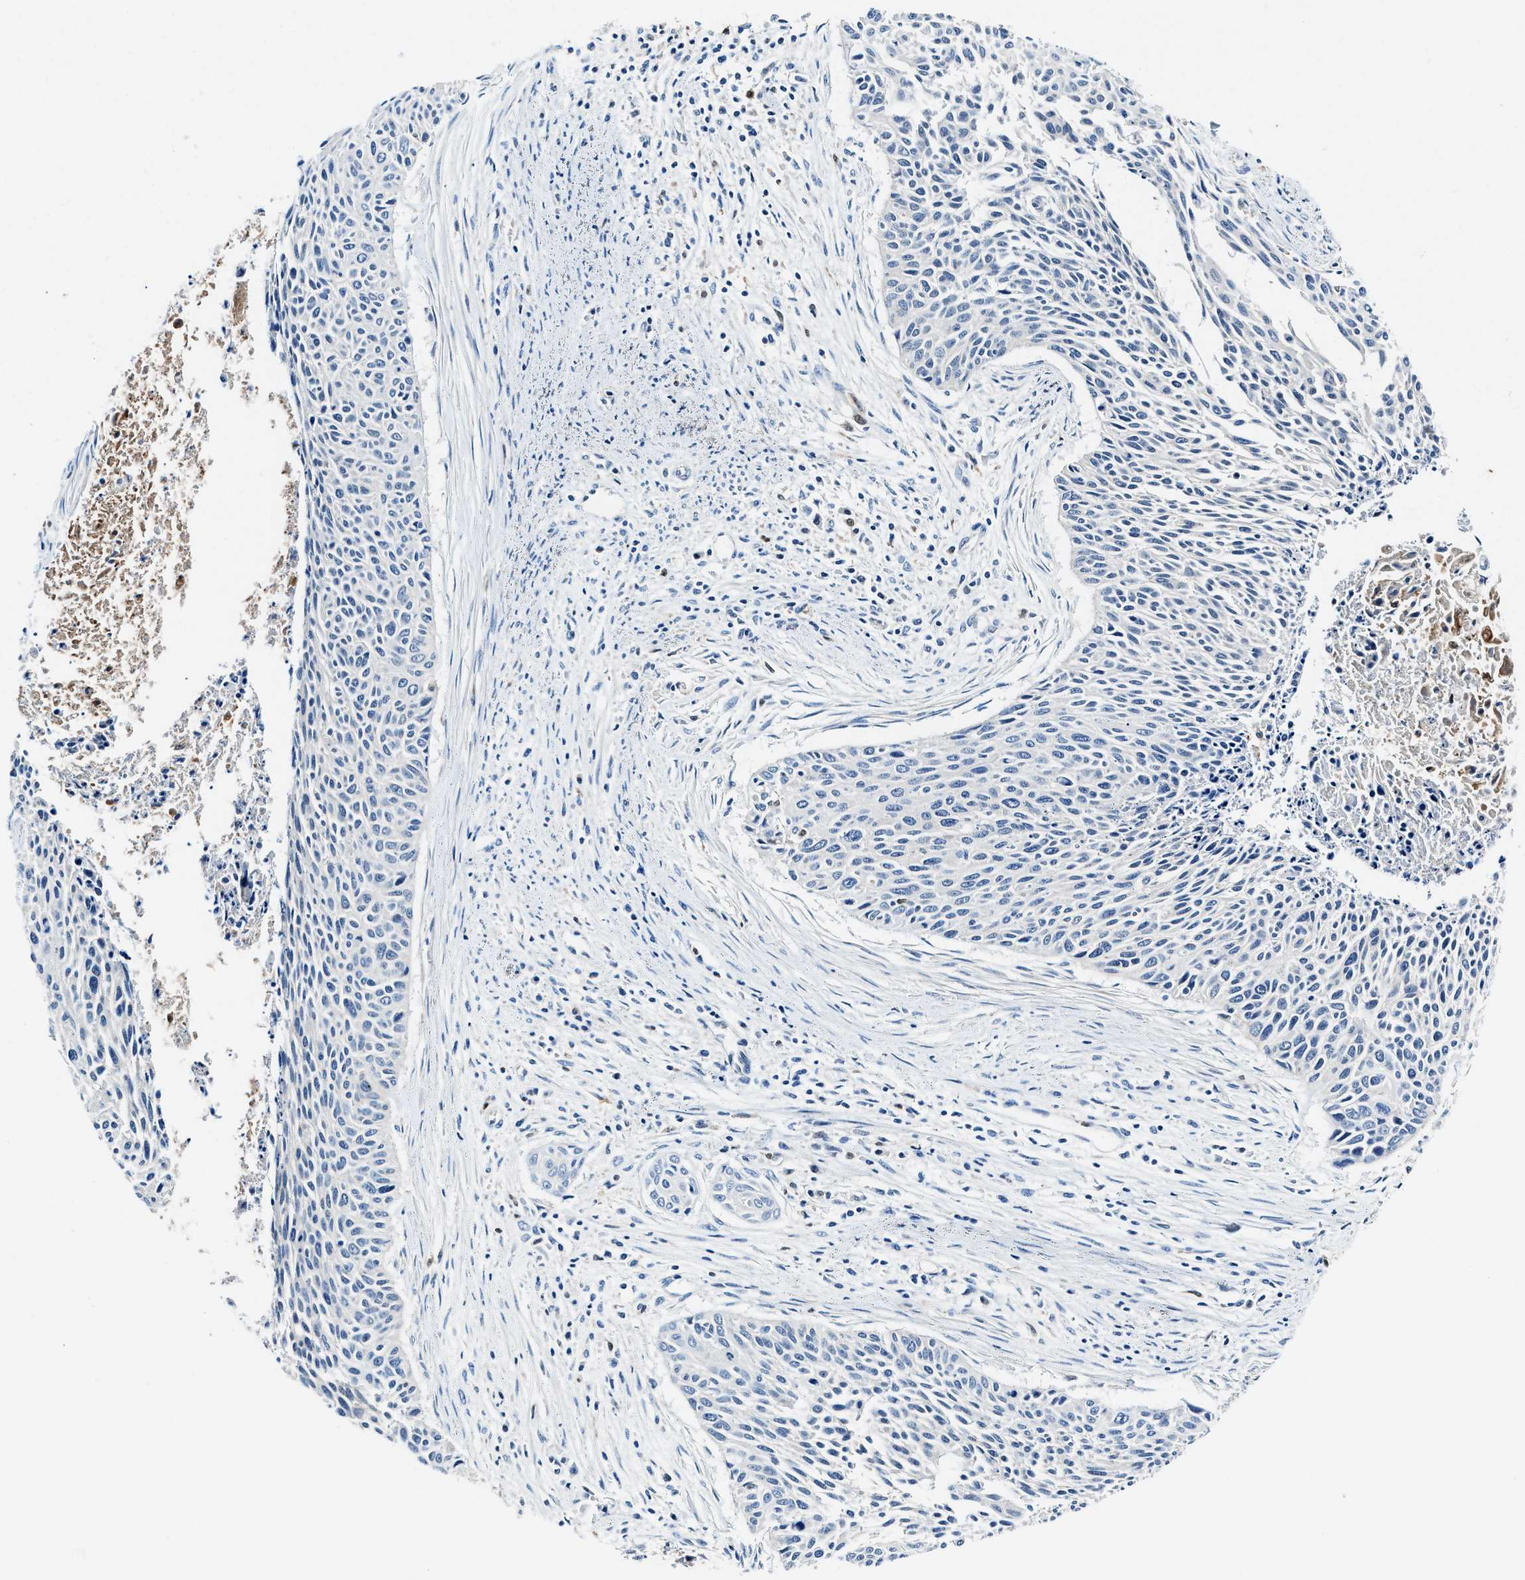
{"staining": {"intensity": "negative", "quantity": "none", "location": "none"}, "tissue": "cervical cancer", "cell_type": "Tumor cells", "image_type": "cancer", "snomed": [{"axis": "morphology", "description": "Squamous cell carcinoma, NOS"}, {"axis": "topography", "description": "Cervix"}], "caption": "Cervical squamous cell carcinoma was stained to show a protein in brown. There is no significant positivity in tumor cells.", "gene": "LTA4H", "patient": {"sex": "female", "age": 55}}